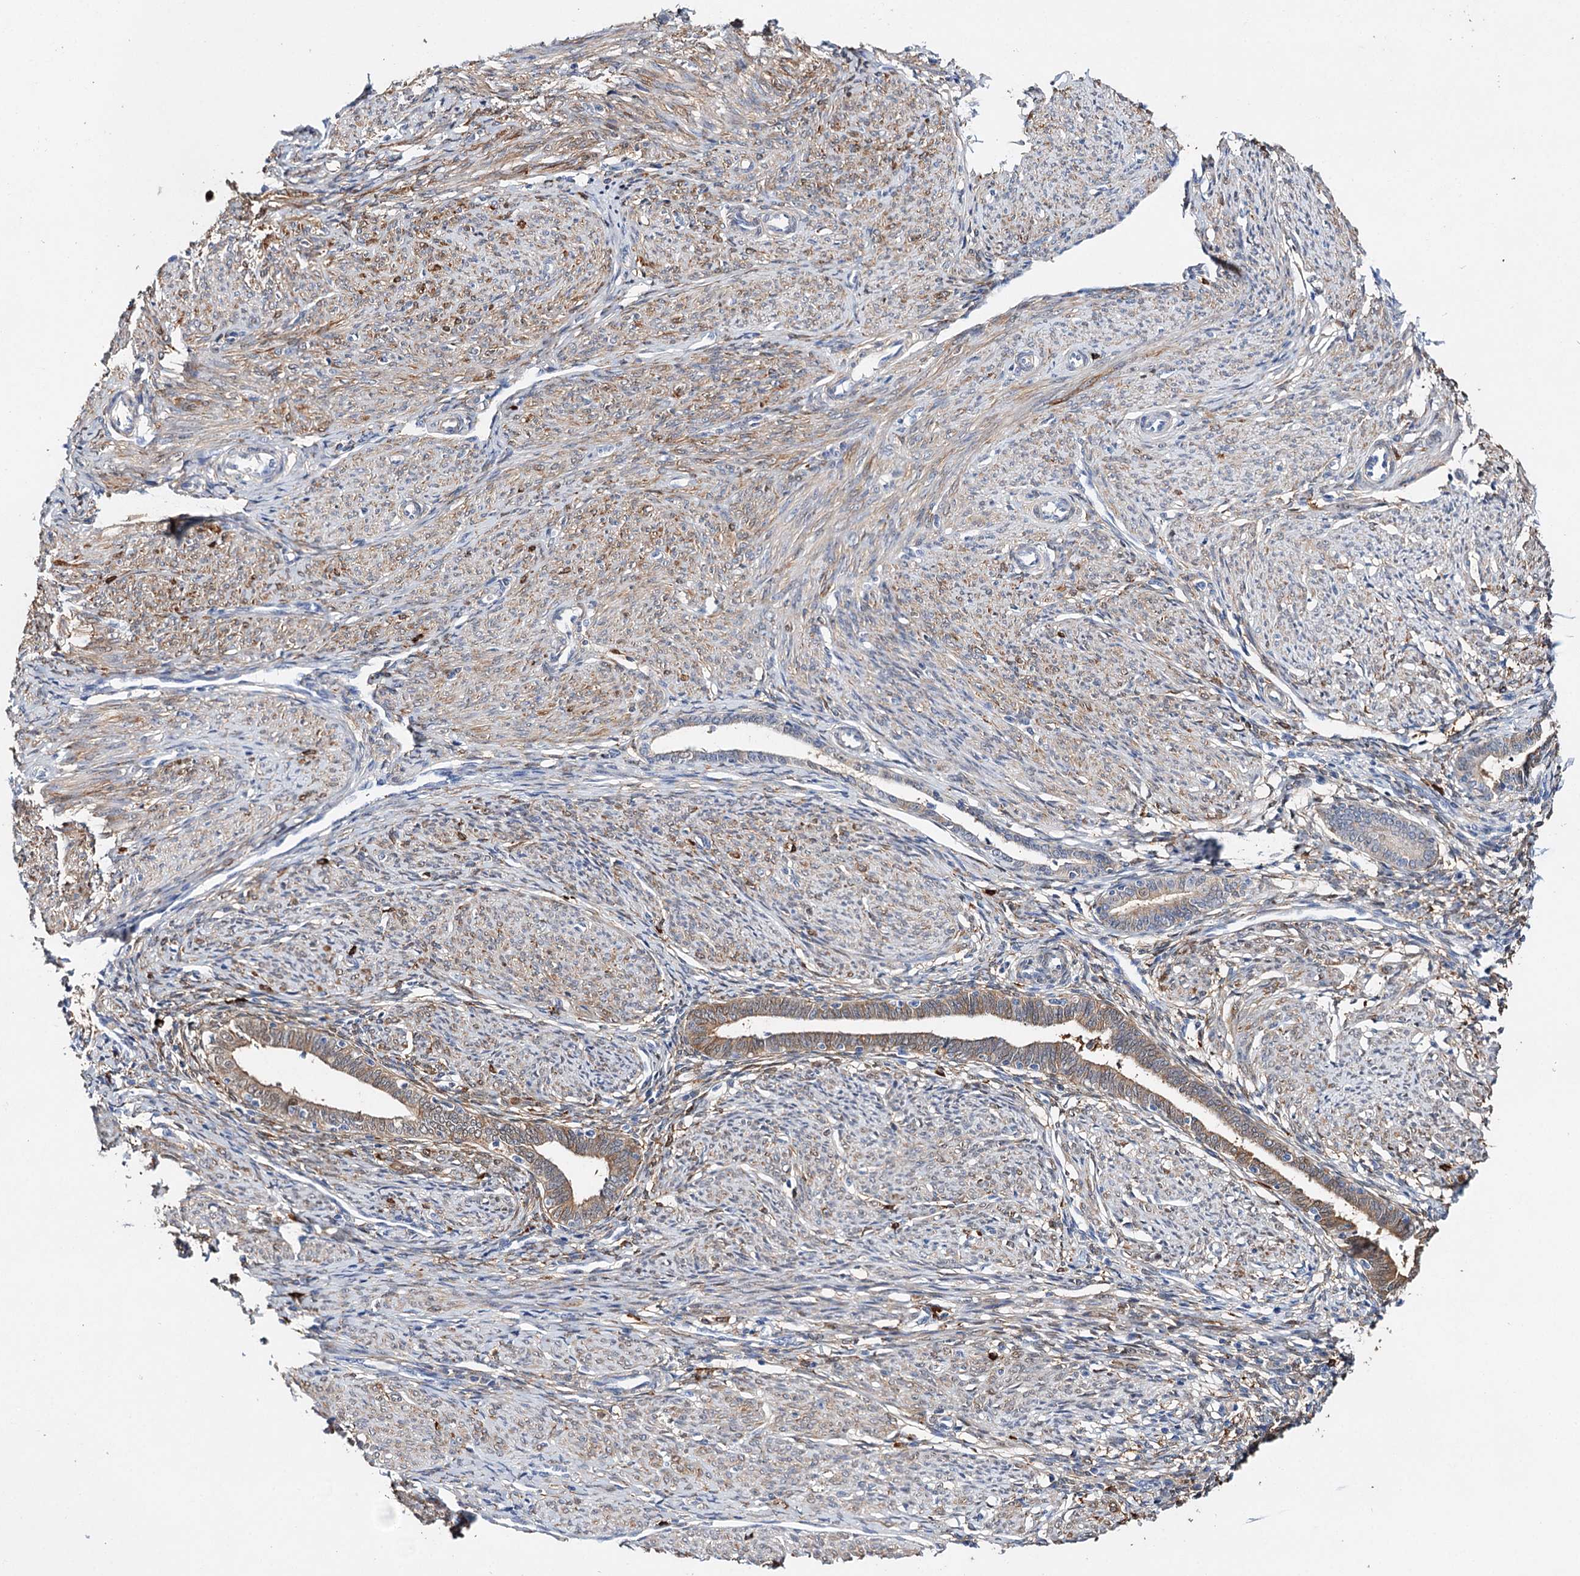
{"staining": {"intensity": "moderate", "quantity": "25%-75%", "location": "cytoplasmic/membranous"}, "tissue": "endometrium", "cell_type": "Cells in endometrial stroma", "image_type": "normal", "snomed": [{"axis": "morphology", "description": "Normal tissue, NOS"}, {"axis": "topography", "description": "Endometrium"}], "caption": "Moderate cytoplasmic/membranous protein expression is appreciated in approximately 25%-75% of cells in endometrial stroma in endometrium. (Stains: DAB (3,3'-diaminobenzidine) in brown, nuclei in blue, Microscopy: brightfield microscopy at high magnification).", "gene": "CFAP46", "patient": {"sex": "female", "age": 72}}